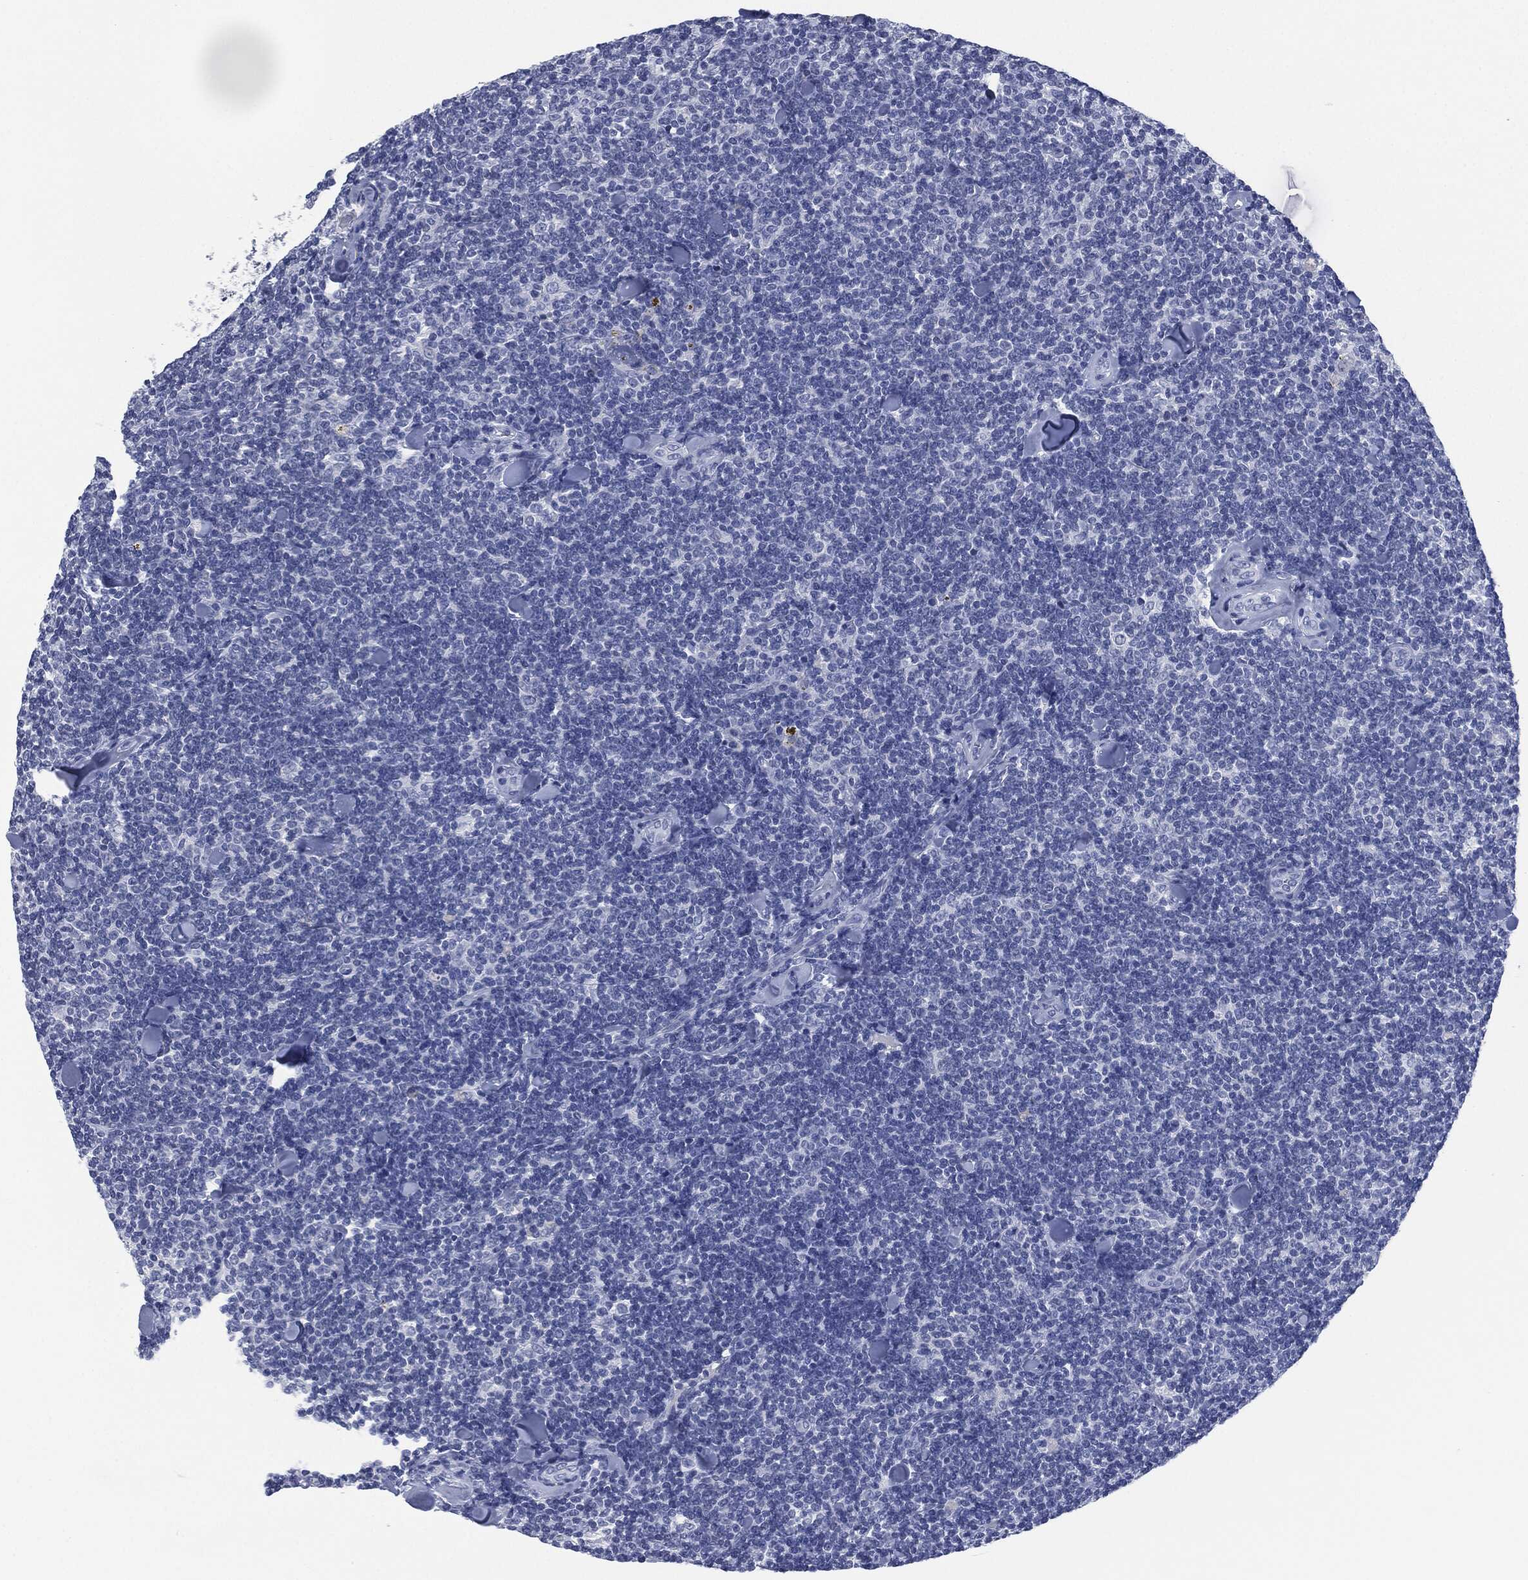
{"staining": {"intensity": "negative", "quantity": "none", "location": "none"}, "tissue": "lymphoma", "cell_type": "Tumor cells", "image_type": "cancer", "snomed": [{"axis": "morphology", "description": "Malignant lymphoma, non-Hodgkin's type, Low grade"}, {"axis": "topography", "description": "Lymph node"}], "caption": "A micrograph of lymphoma stained for a protein shows no brown staining in tumor cells. (Immunohistochemistry (ihc), brightfield microscopy, high magnification).", "gene": "MUC16", "patient": {"sex": "female", "age": 56}}